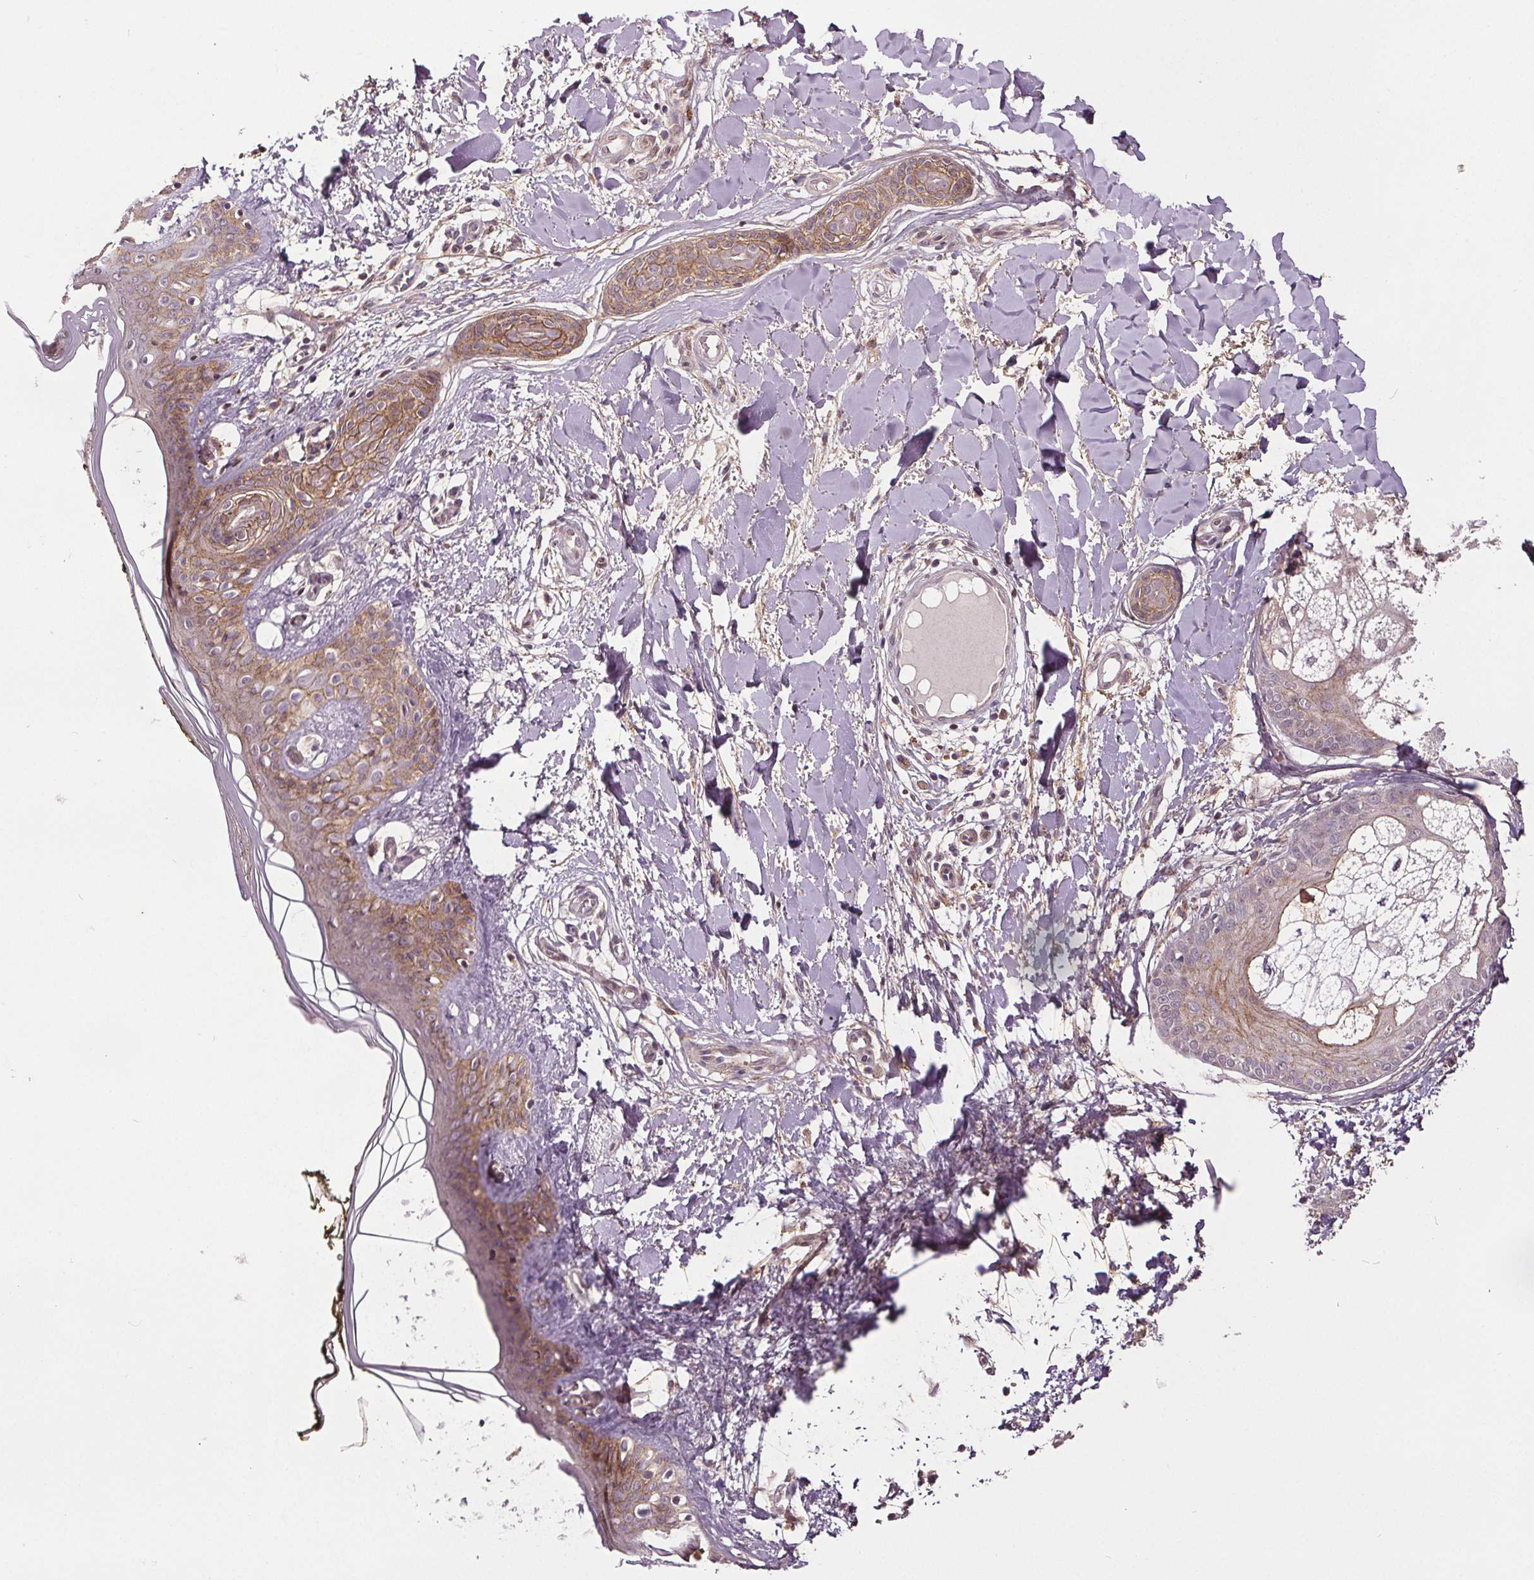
{"staining": {"intensity": "negative", "quantity": "none", "location": "none"}, "tissue": "skin", "cell_type": "Fibroblasts", "image_type": "normal", "snomed": [{"axis": "morphology", "description": "Normal tissue, NOS"}, {"axis": "topography", "description": "Skin"}], "caption": "Immunohistochemical staining of normal skin displays no significant expression in fibroblasts. (Brightfield microscopy of DAB (3,3'-diaminobenzidine) IHC at high magnification).", "gene": "EPHB3", "patient": {"sex": "female", "age": 34}}